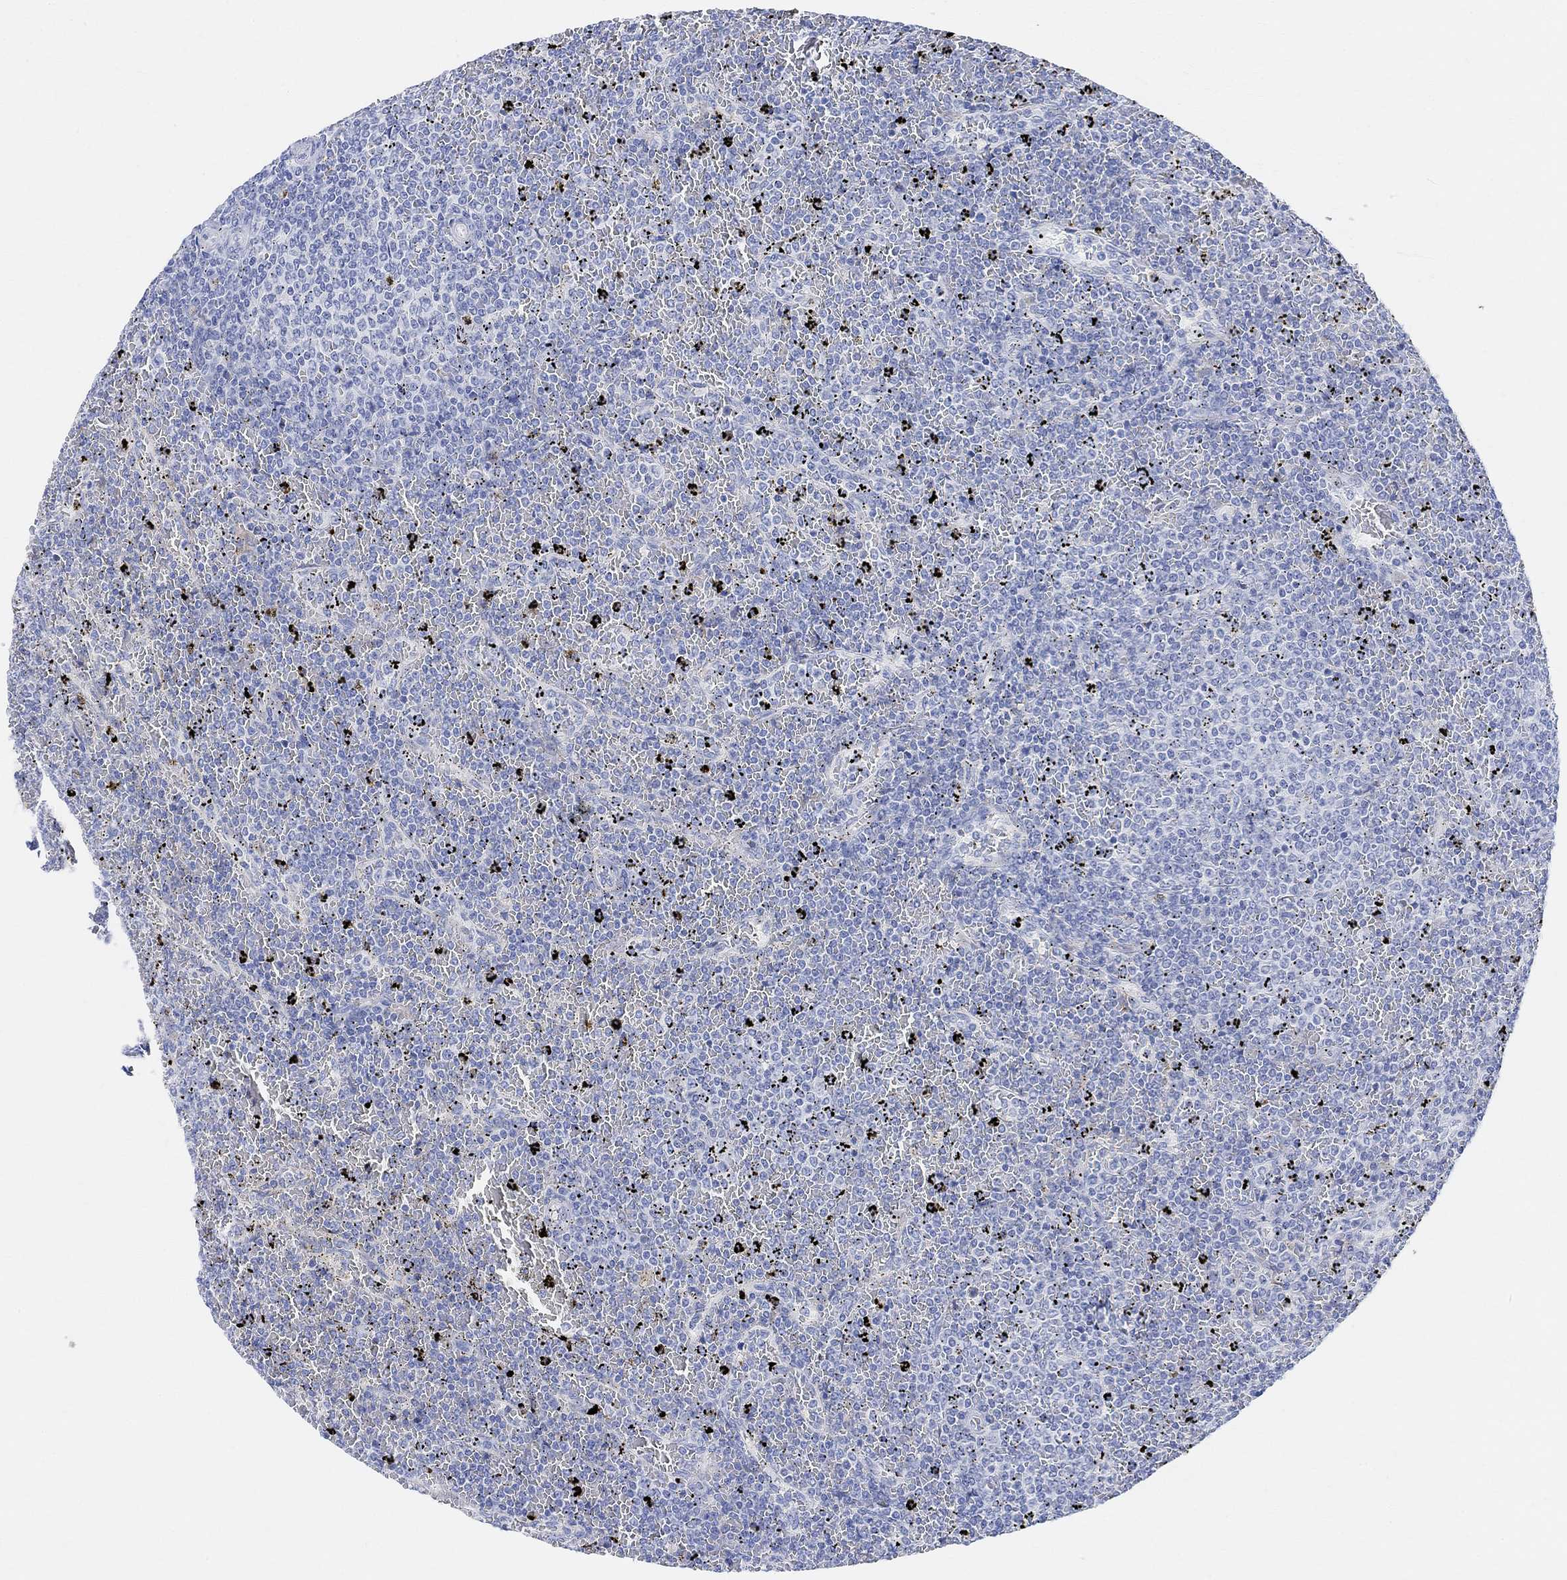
{"staining": {"intensity": "negative", "quantity": "none", "location": "none"}, "tissue": "lymphoma", "cell_type": "Tumor cells", "image_type": "cancer", "snomed": [{"axis": "morphology", "description": "Malignant lymphoma, non-Hodgkin's type, Low grade"}, {"axis": "topography", "description": "Spleen"}], "caption": "An image of lymphoma stained for a protein demonstrates no brown staining in tumor cells.", "gene": "RETNLB", "patient": {"sex": "female", "age": 77}}